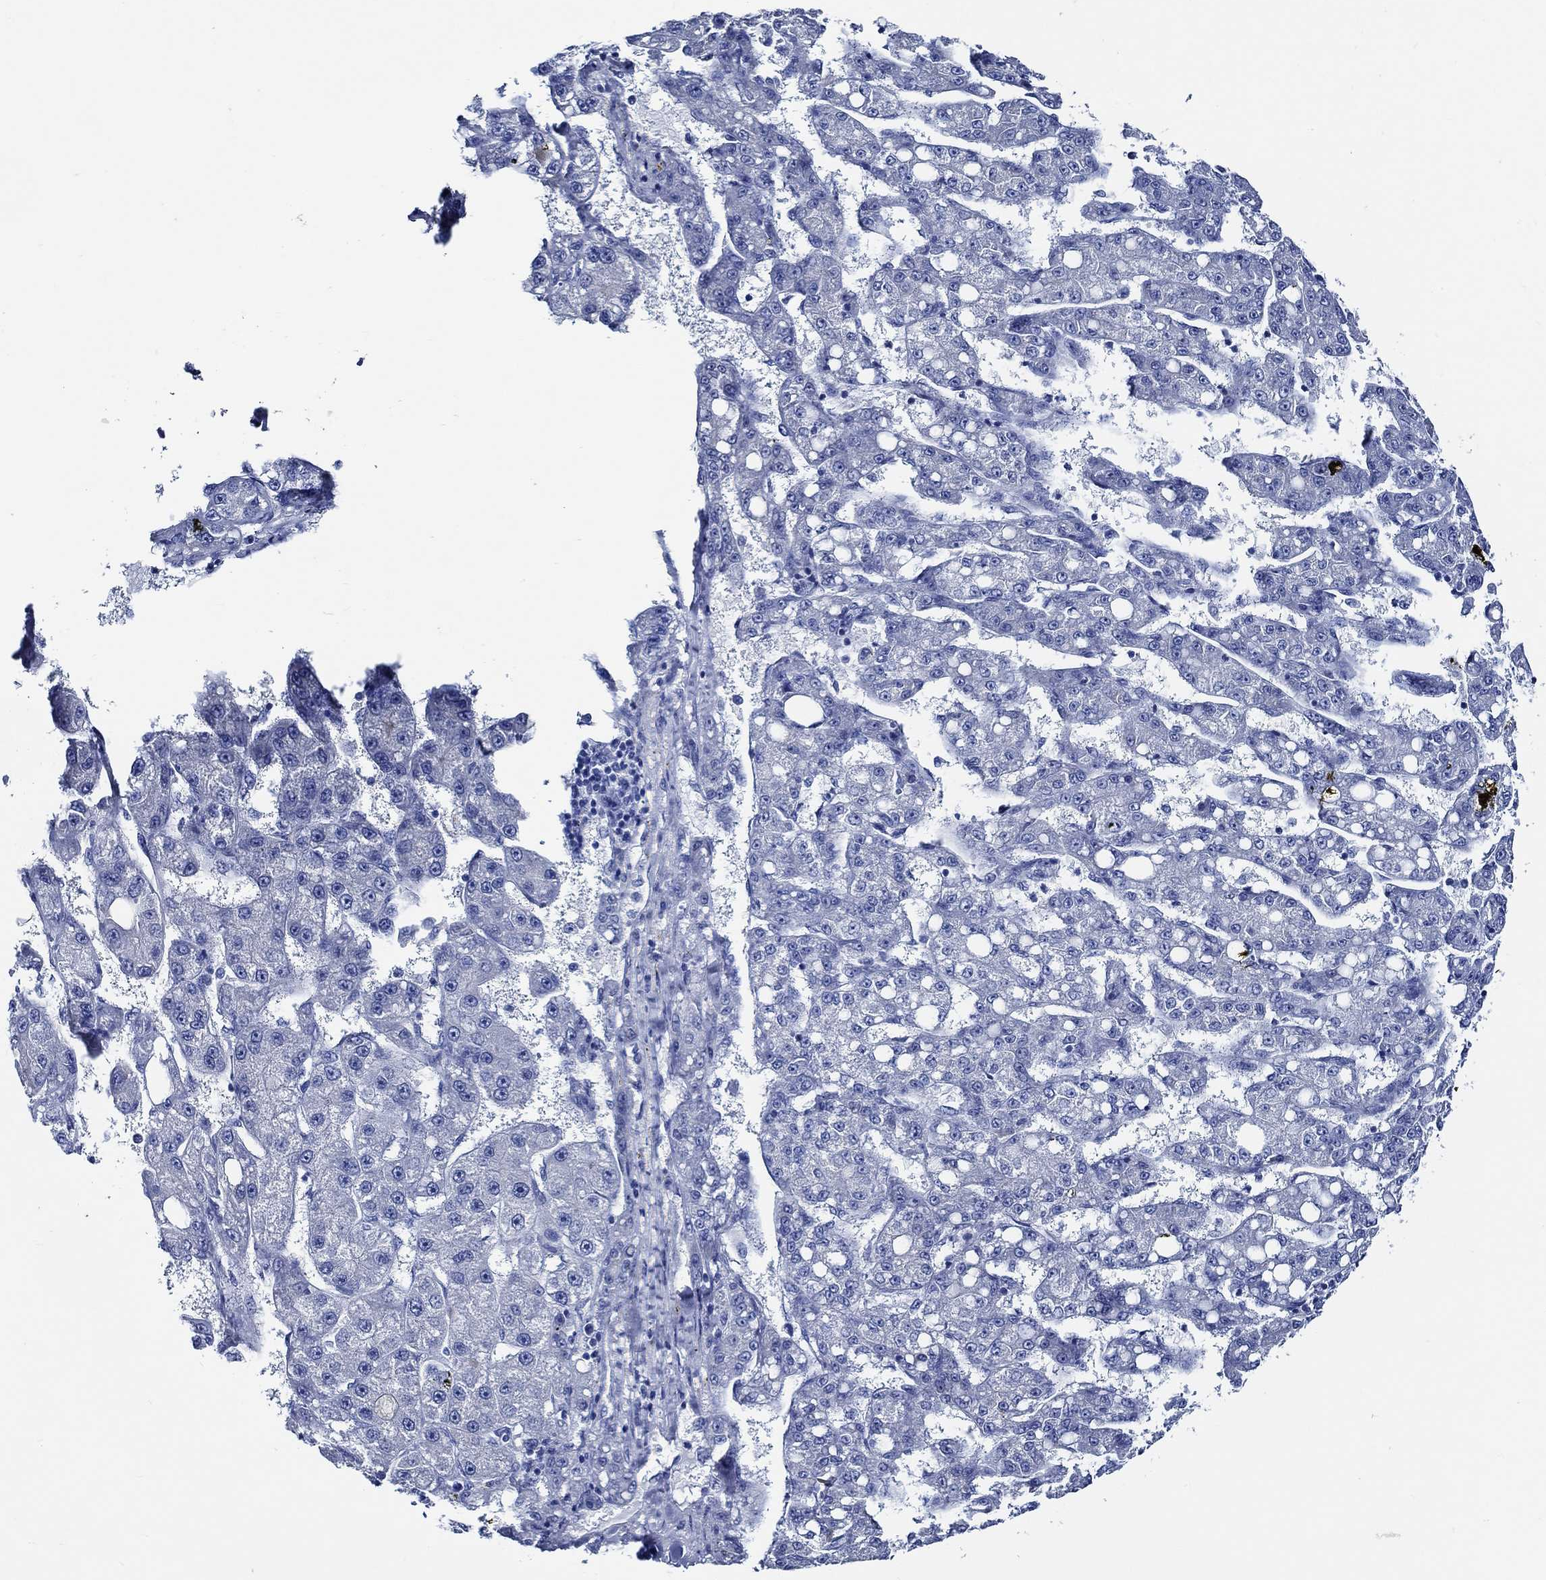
{"staining": {"intensity": "negative", "quantity": "none", "location": "none"}, "tissue": "liver cancer", "cell_type": "Tumor cells", "image_type": "cancer", "snomed": [{"axis": "morphology", "description": "Carcinoma, Hepatocellular, NOS"}, {"axis": "topography", "description": "Liver"}], "caption": "The photomicrograph exhibits no staining of tumor cells in liver cancer (hepatocellular carcinoma).", "gene": "WDR62", "patient": {"sex": "female", "age": 65}}